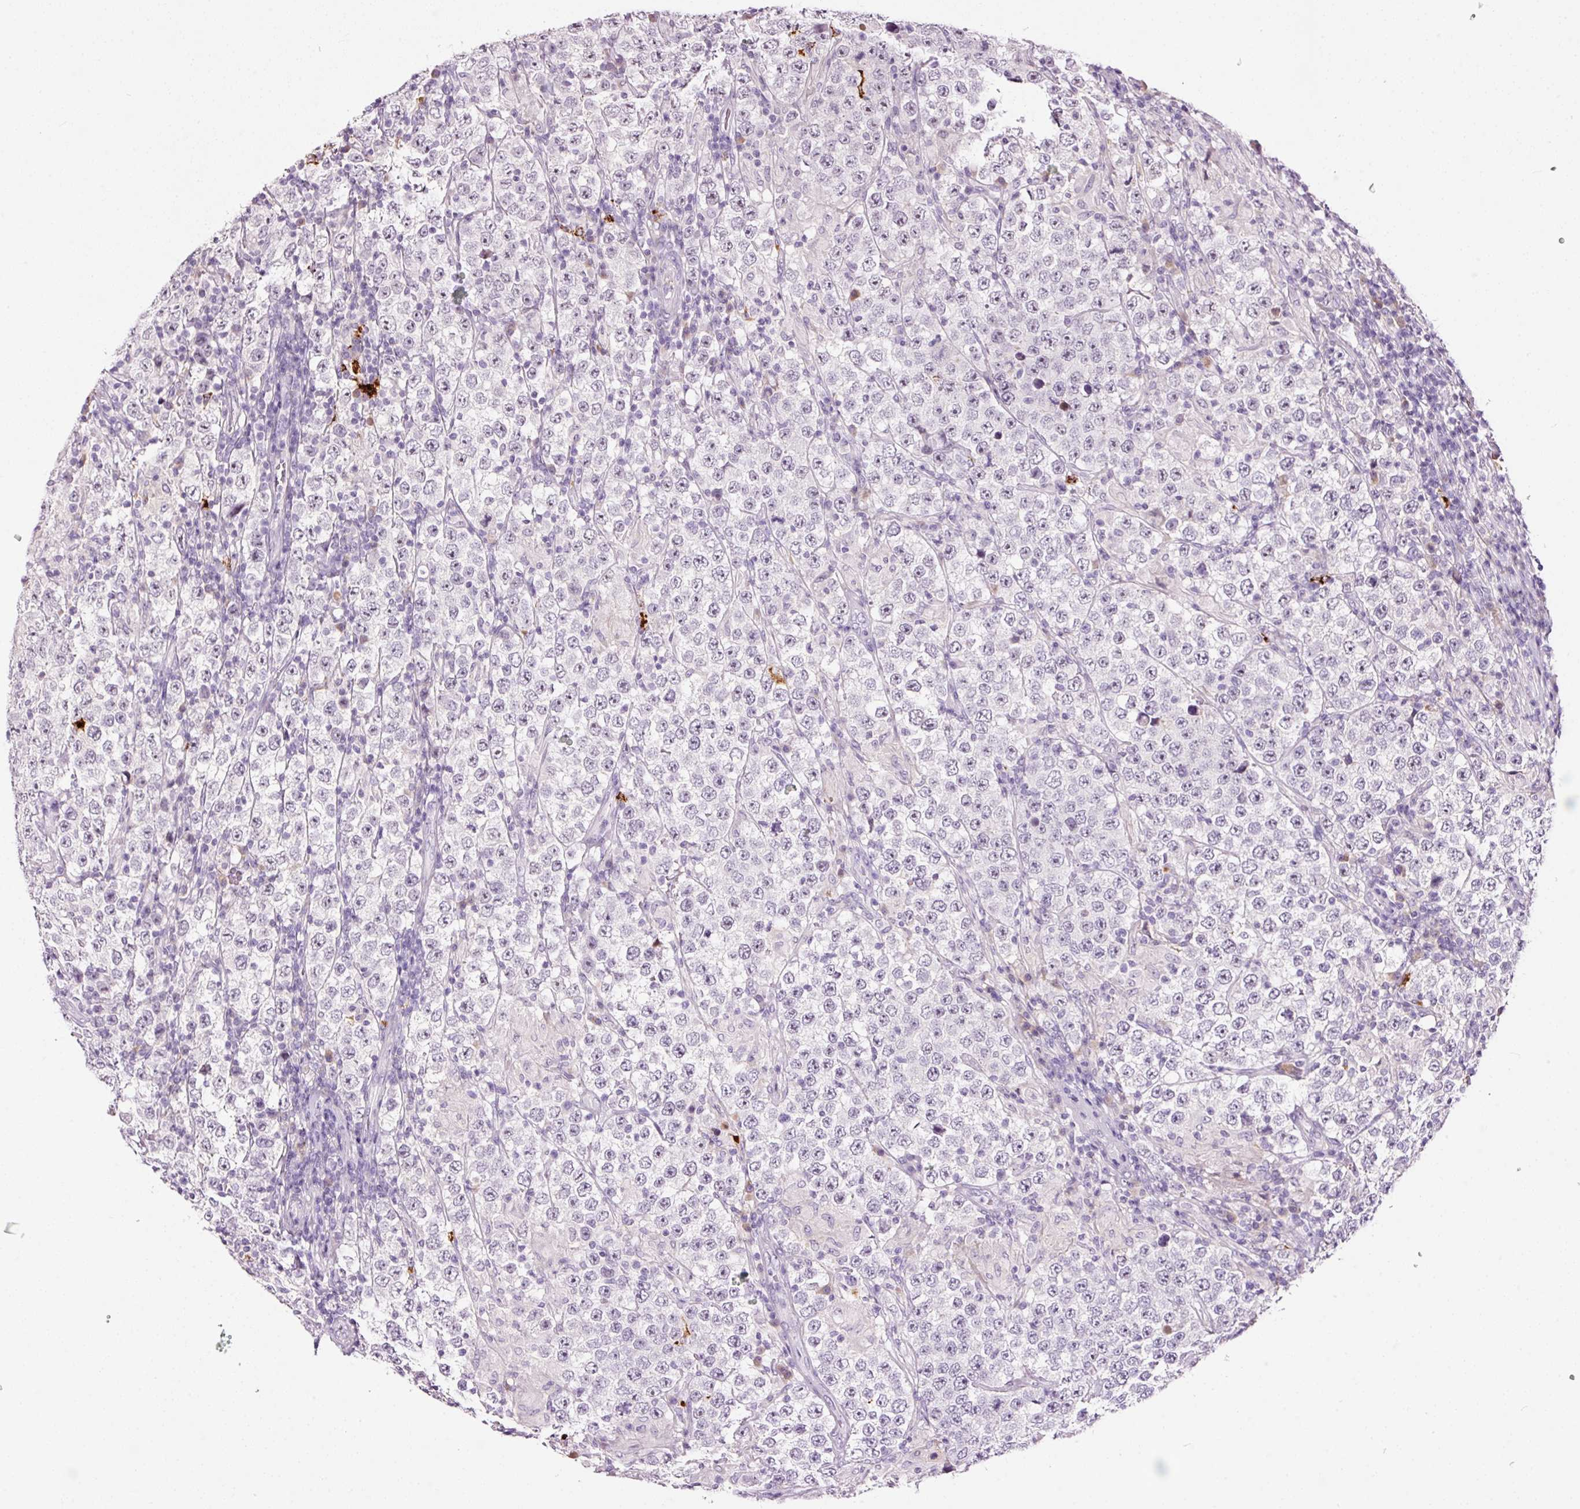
{"staining": {"intensity": "negative", "quantity": "none", "location": "none"}, "tissue": "testis cancer", "cell_type": "Tumor cells", "image_type": "cancer", "snomed": [{"axis": "morphology", "description": "Normal tissue, NOS"}, {"axis": "morphology", "description": "Urothelial carcinoma, High grade"}, {"axis": "morphology", "description": "Seminoma, NOS"}, {"axis": "morphology", "description": "Carcinoma, Embryonal, NOS"}, {"axis": "topography", "description": "Urinary bladder"}, {"axis": "topography", "description": "Testis"}], "caption": "IHC photomicrograph of neoplastic tissue: human testis cancer stained with DAB (3,3'-diaminobenzidine) shows no significant protein staining in tumor cells.", "gene": "LAMP3", "patient": {"sex": "male", "age": 41}}